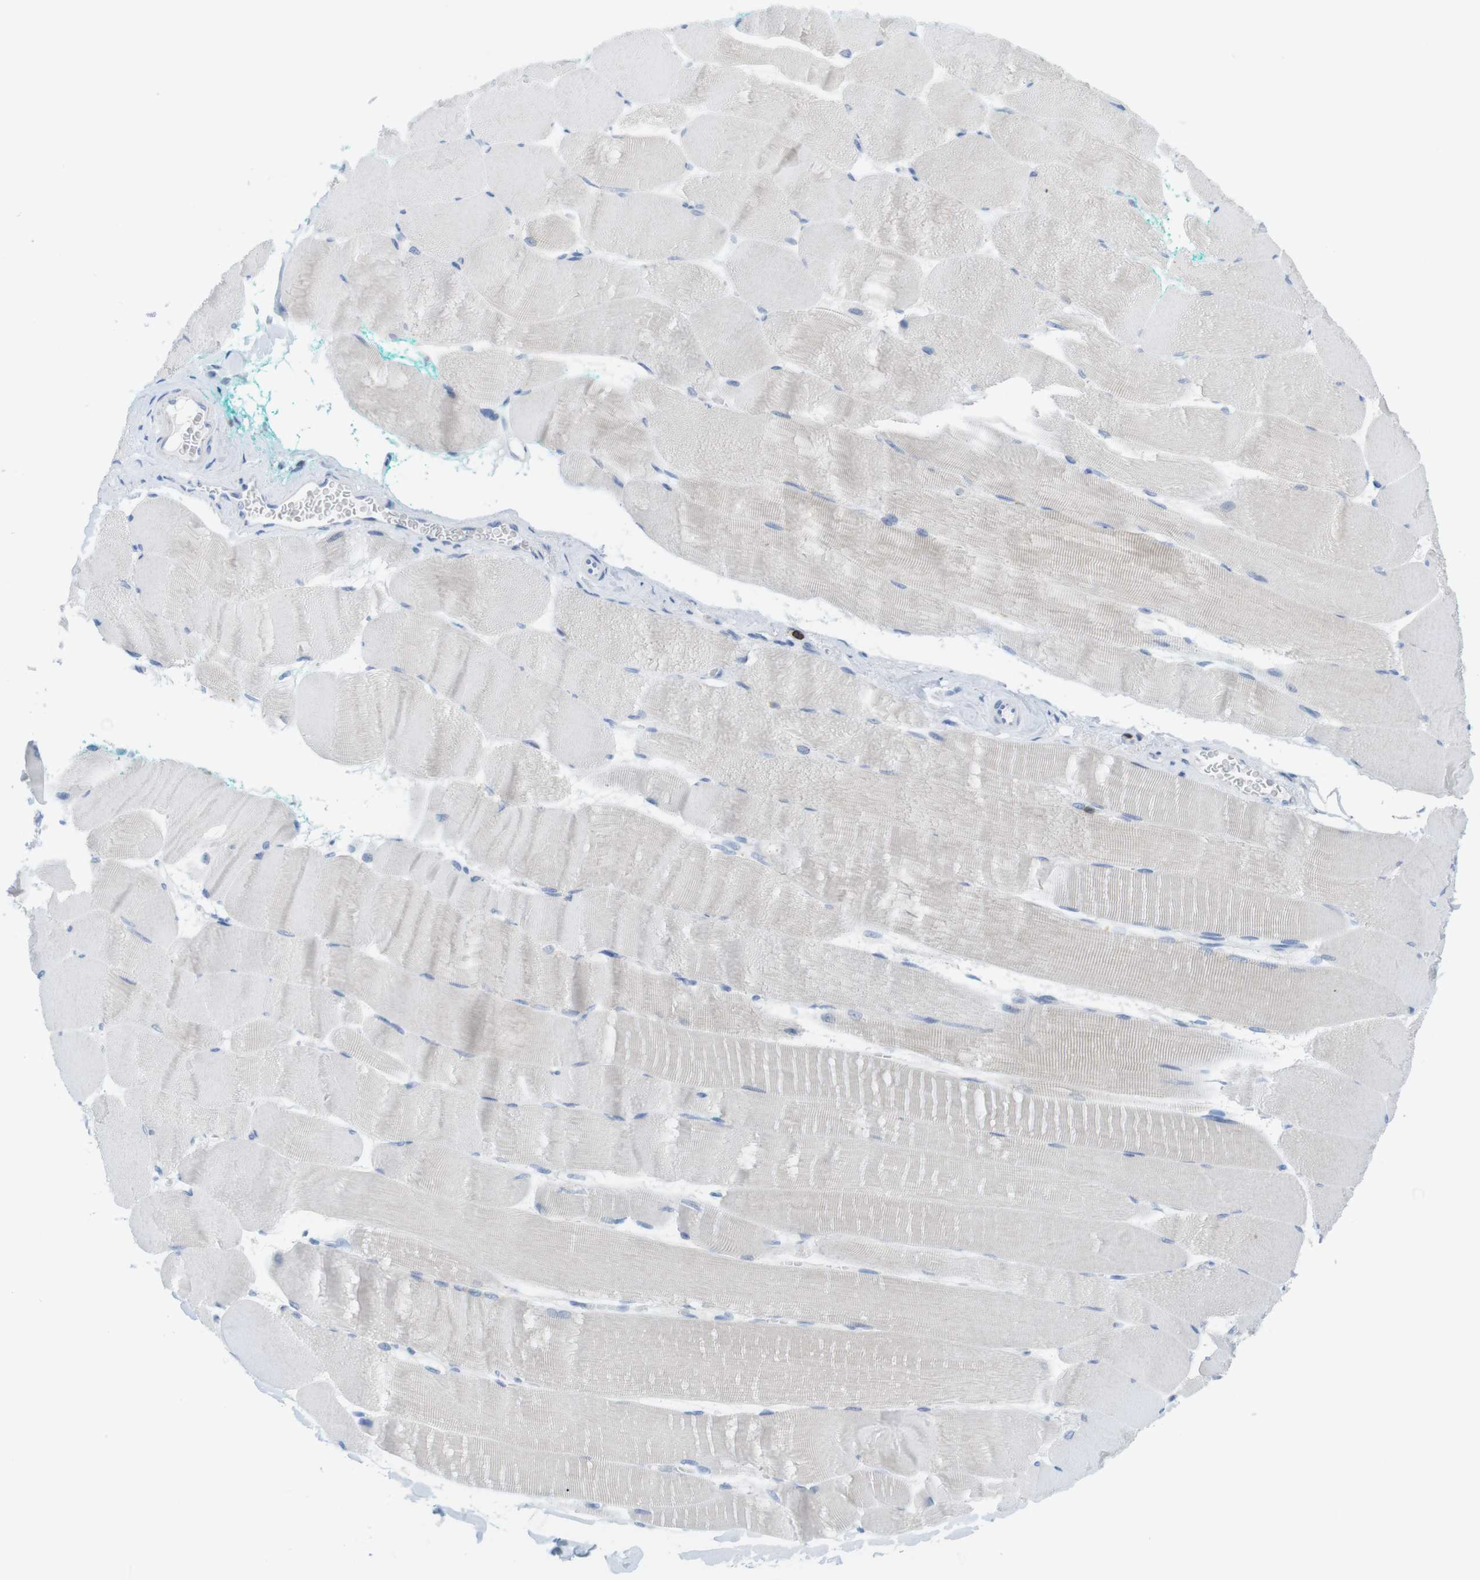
{"staining": {"intensity": "negative", "quantity": "none", "location": "none"}, "tissue": "skeletal muscle", "cell_type": "Myocytes", "image_type": "normal", "snomed": [{"axis": "morphology", "description": "Normal tissue, NOS"}, {"axis": "morphology", "description": "Squamous cell carcinoma, NOS"}, {"axis": "topography", "description": "Skeletal muscle"}], "caption": "Immunohistochemistry (IHC) micrograph of benign human skeletal muscle stained for a protein (brown), which displays no expression in myocytes. (IHC, brightfield microscopy, high magnification).", "gene": "CD5", "patient": {"sex": "male", "age": 51}}